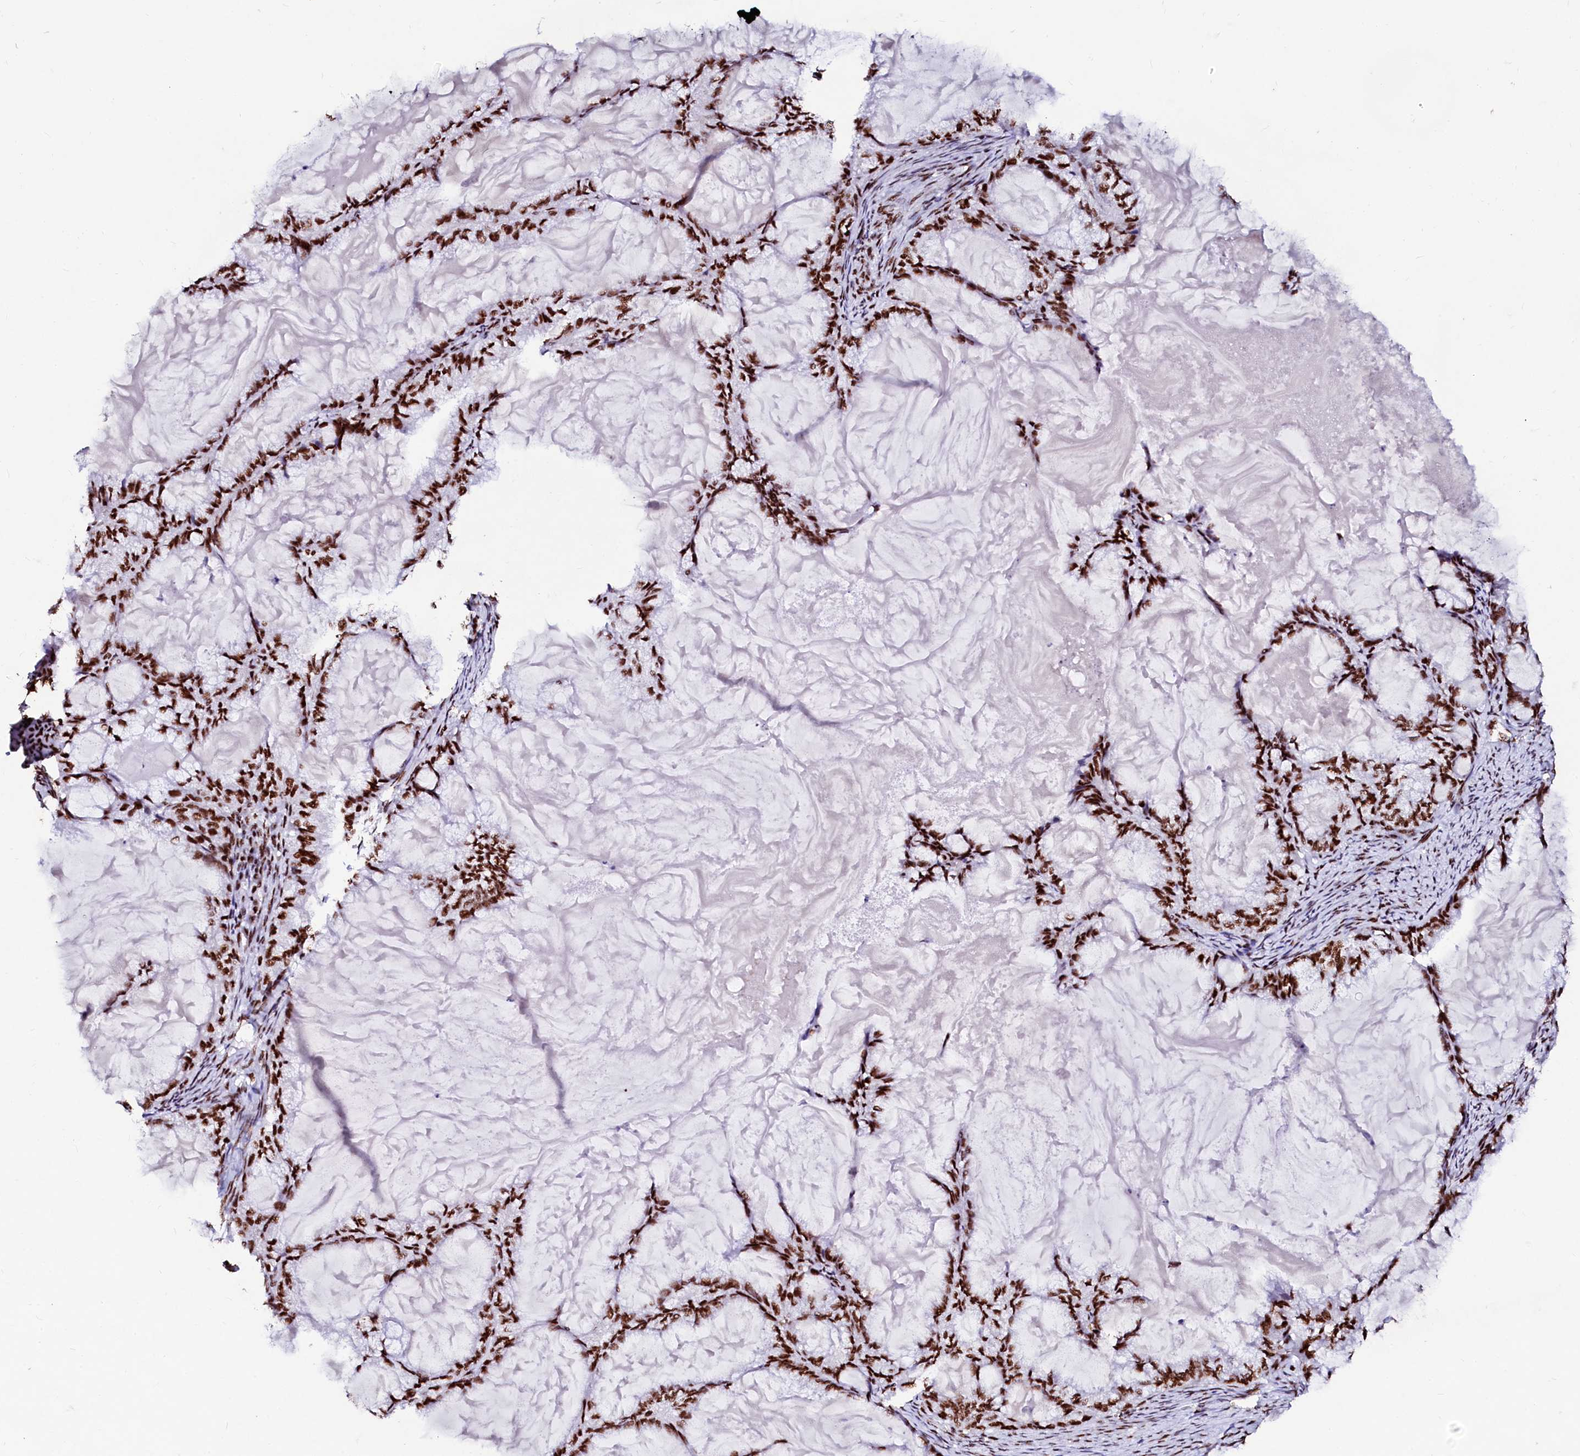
{"staining": {"intensity": "strong", "quantity": ">75%", "location": "nuclear"}, "tissue": "endometrial cancer", "cell_type": "Tumor cells", "image_type": "cancer", "snomed": [{"axis": "morphology", "description": "Adenocarcinoma, NOS"}, {"axis": "topography", "description": "Endometrium"}], "caption": "Protein analysis of endometrial cancer (adenocarcinoma) tissue demonstrates strong nuclear staining in about >75% of tumor cells. Nuclei are stained in blue.", "gene": "CPSF6", "patient": {"sex": "female", "age": 86}}